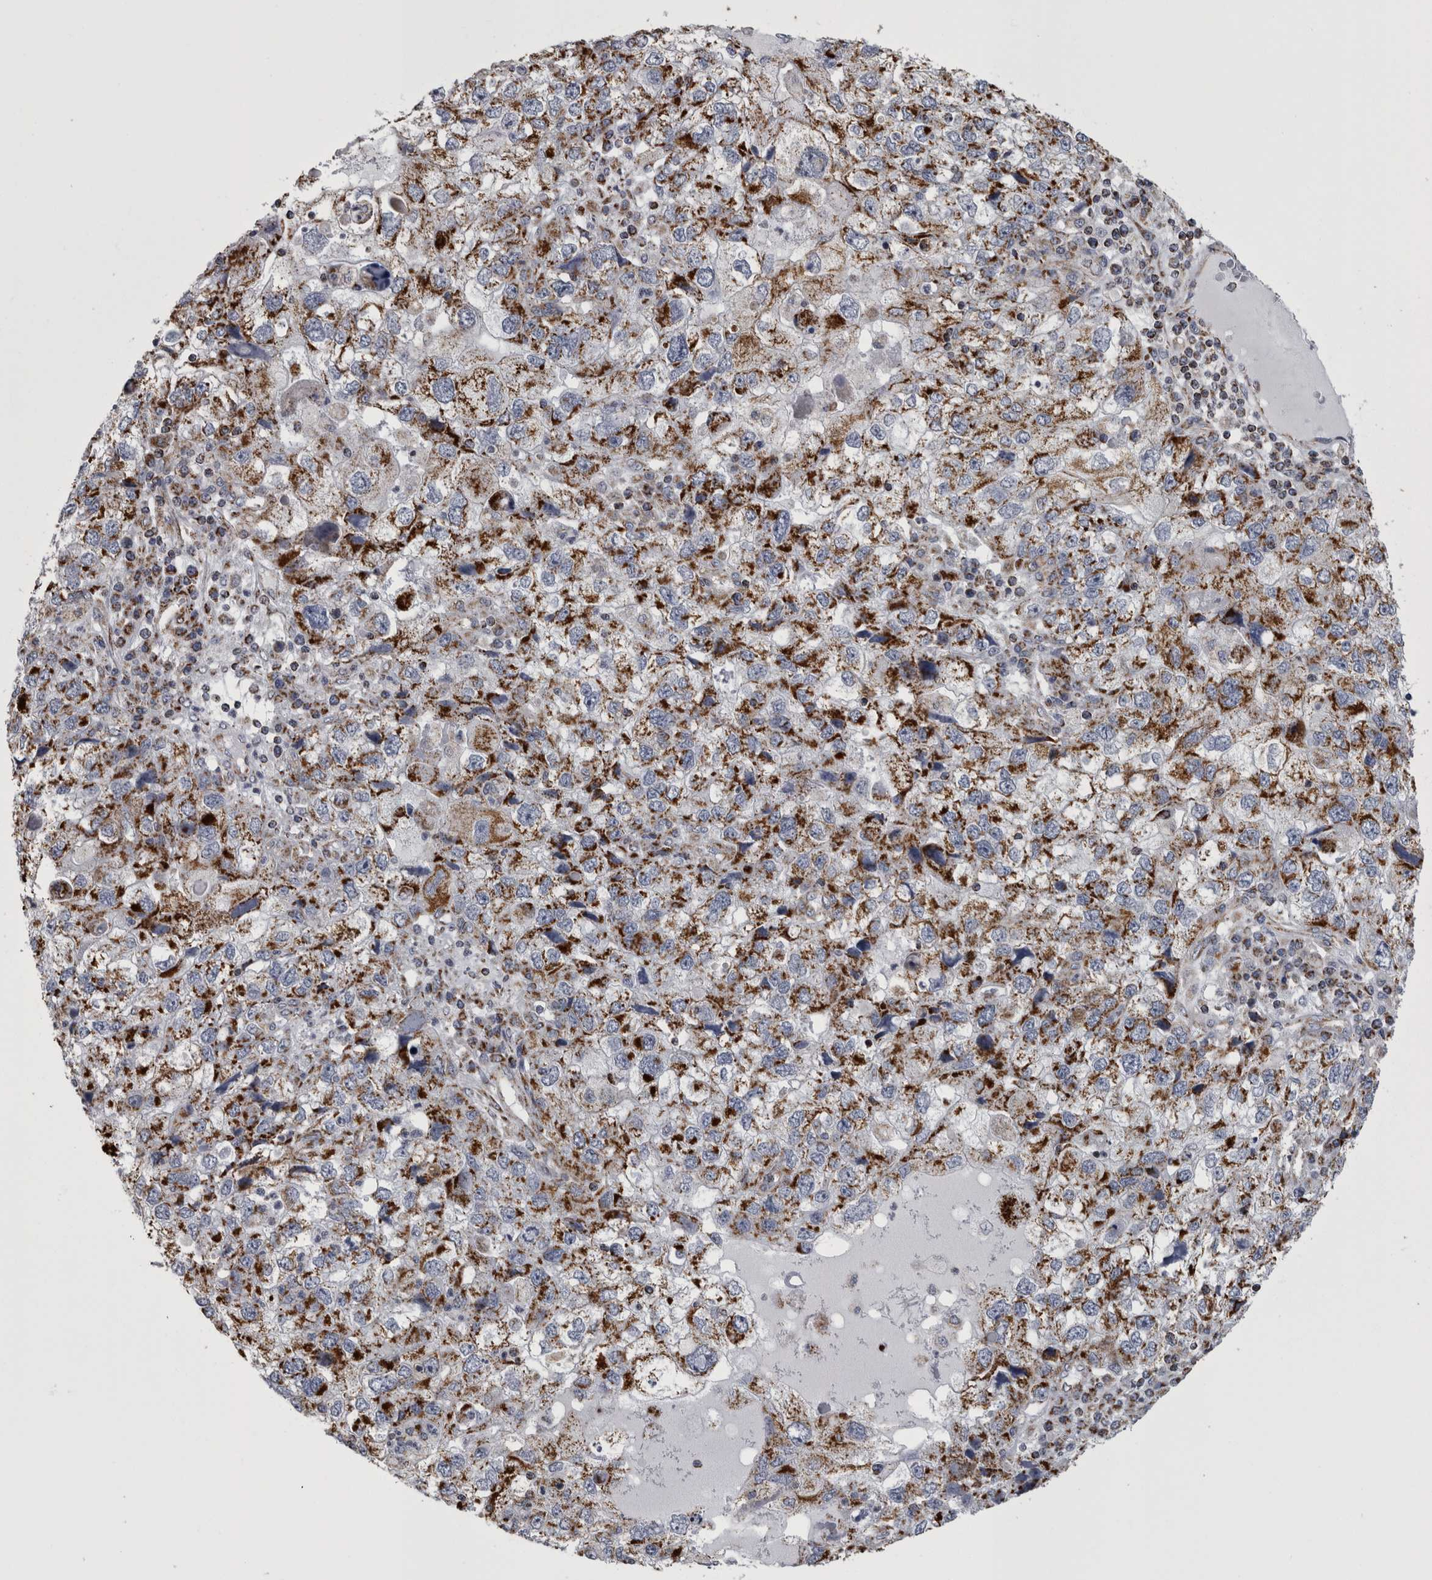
{"staining": {"intensity": "strong", "quantity": ">75%", "location": "cytoplasmic/membranous"}, "tissue": "endometrial cancer", "cell_type": "Tumor cells", "image_type": "cancer", "snomed": [{"axis": "morphology", "description": "Adenocarcinoma, NOS"}, {"axis": "topography", "description": "Endometrium"}], "caption": "Strong cytoplasmic/membranous expression for a protein is appreciated in approximately >75% of tumor cells of endometrial adenocarcinoma using immunohistochemistry (IHC).", "gene": "MDH2", "patient": {"sex": "female", "age": 49}}